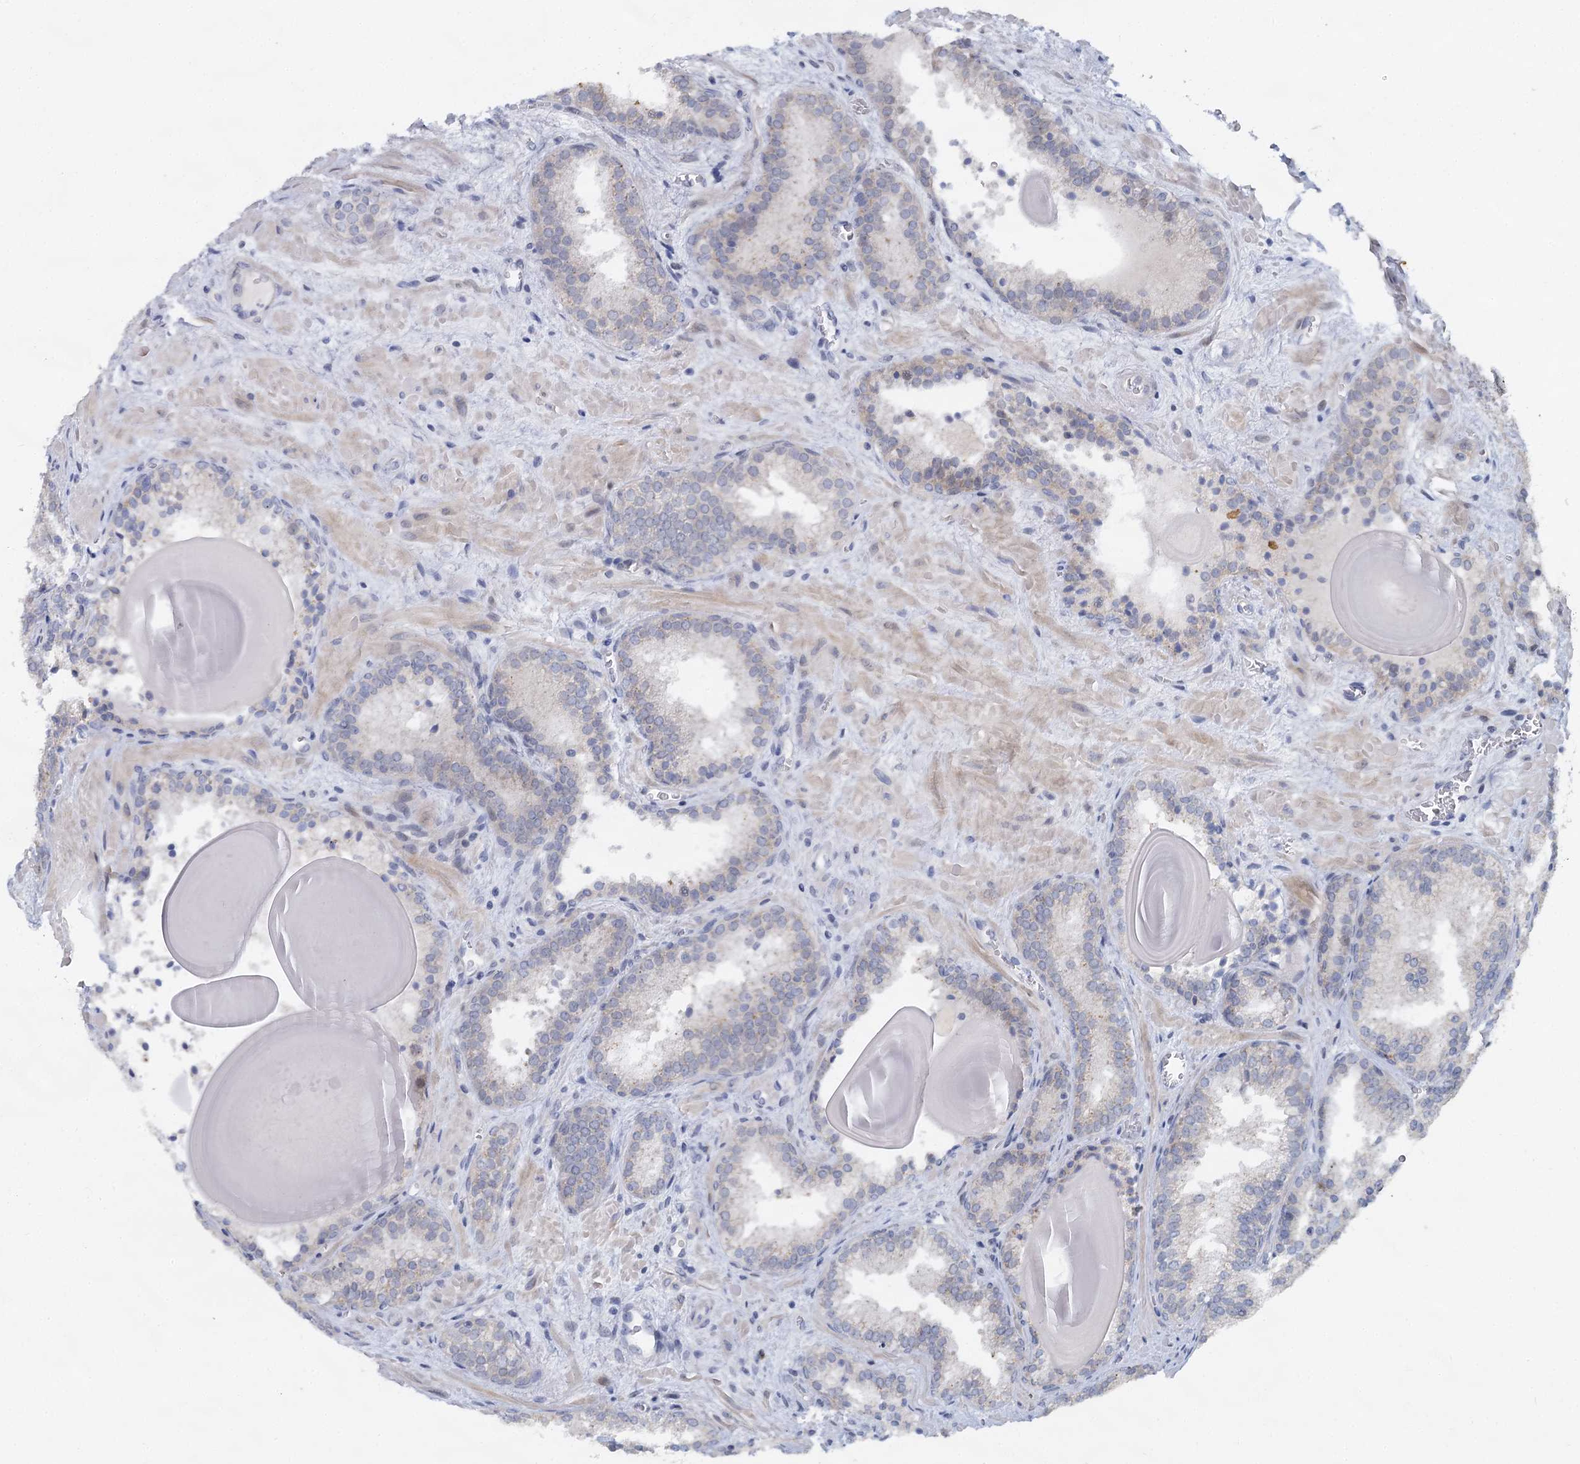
{"staining": {"intensity": "moderate", "quantity": "<25%", "location": "cytoplasmic/membranous"}, "tissue": "prostate cancer", "cell_type": "Tumor cells", "image_type": "cancer", "snomed": [{"axis": "morphology", "description": "Adenocarcinoma, High grade"}, {"axis": "topography", "description": "Prostate"}], "caption": "Immunohistochemical staining of prostate cancer (high-grade adenocarcinoma) reveals moderate cytoplasmic/membranous protein staining in about <25% of tumor cells. The protein is stained brown, and the nuclei are stained in blue (DAB IHC with brightfield microscopy, high magnification).", "gene": "ACRBP", "patient": {"sex": "male", "age": 66}}